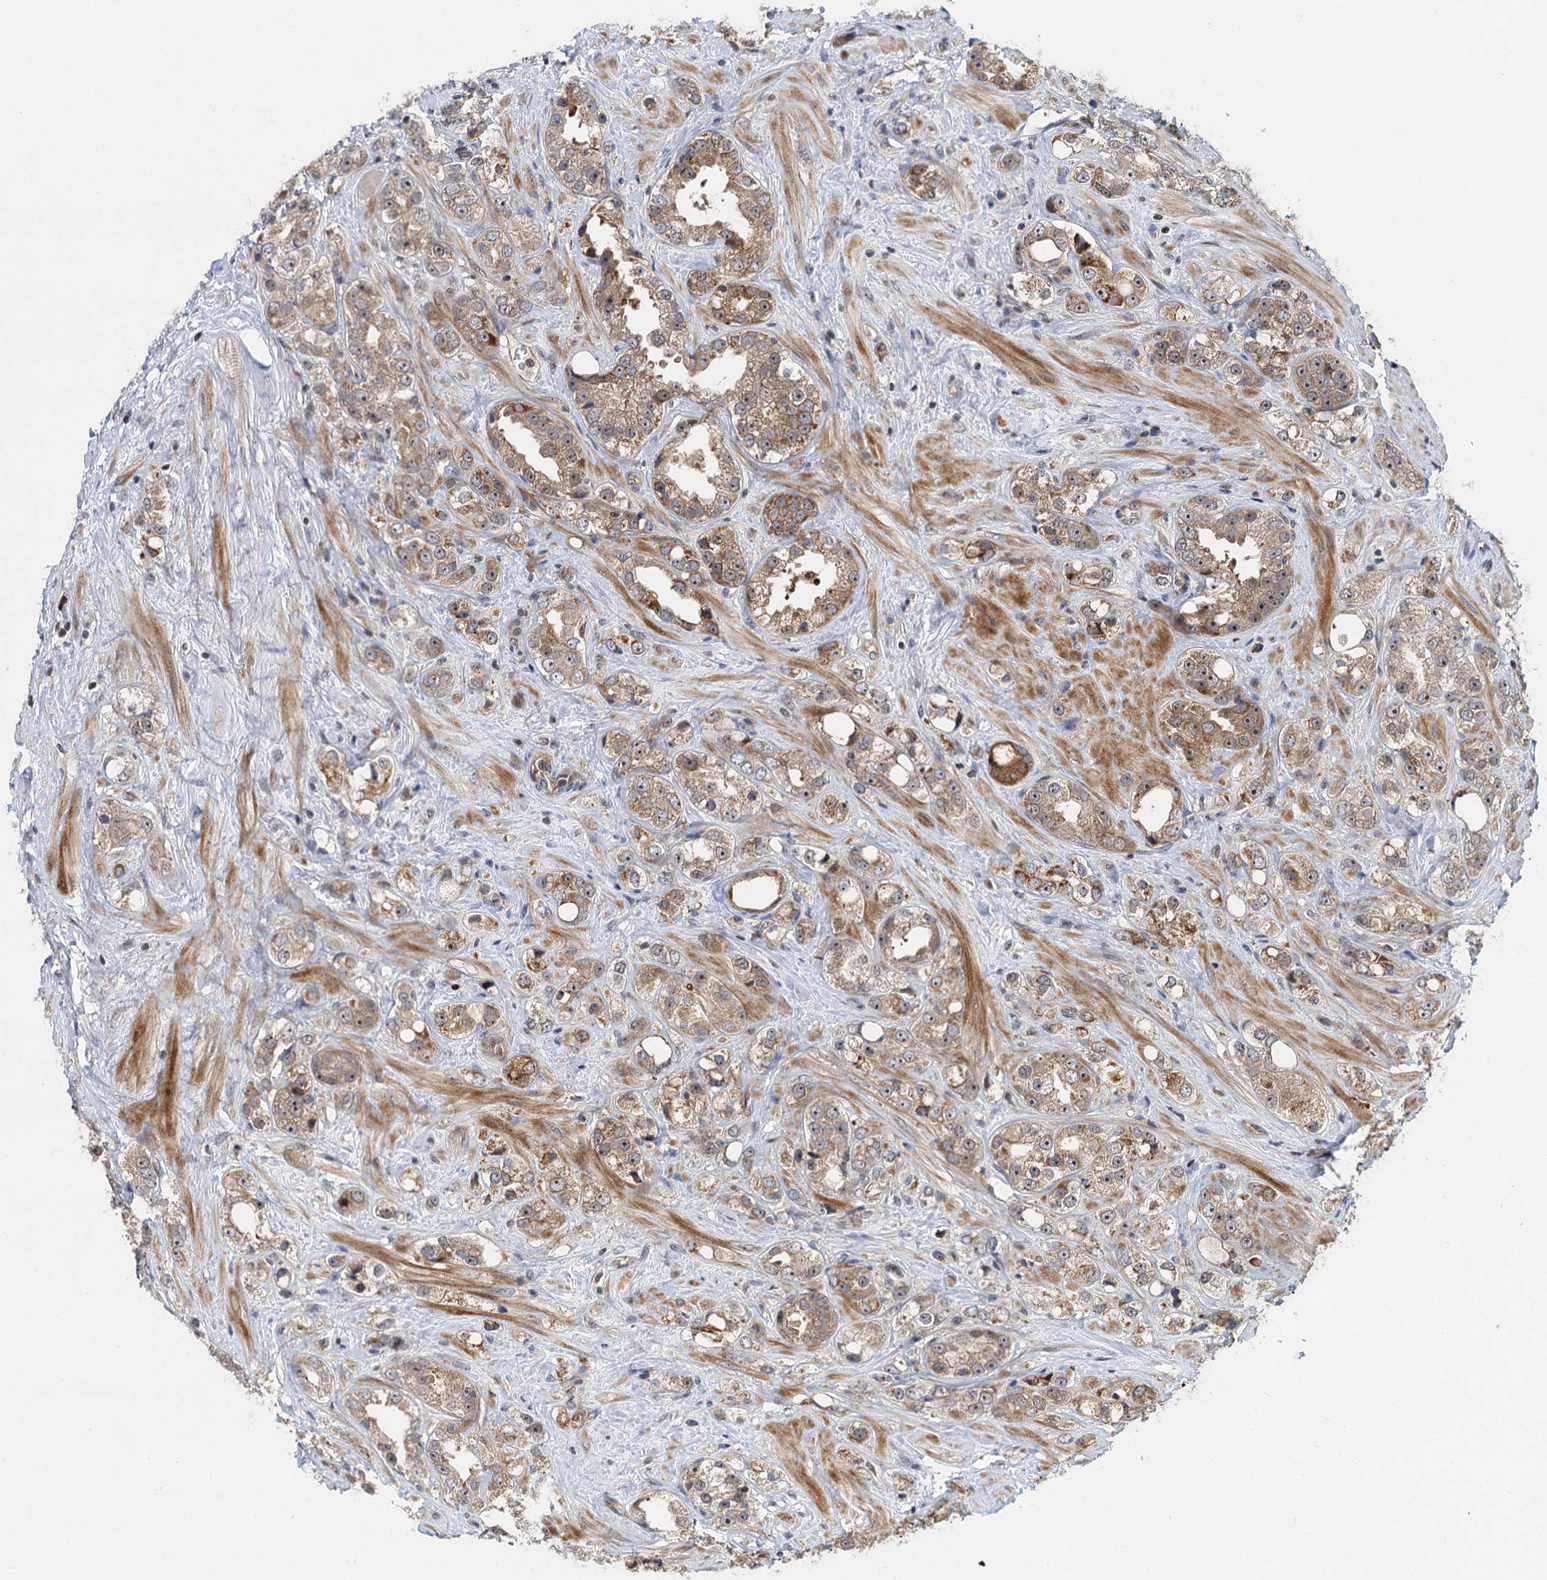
{"staining": {"intensity": "moderate", "quantity": "25%-75%", "location": "cytoplasmic/membranous"}, "tissue": "prostate cancer", "cell_type": "Tumor cells", "image_type": "cancer", "snomed": [{"axis": "morphology", "description": "Adenocarcinoma, NOS"}, {"axis": "topography", "description": "Prostate"}], "caption": "Adenocarcinoma (prostate) stained with a protein marker shows moderate staining in tumor cells.", "gene": "GPBP1", "patient": {"sex": "male", "age": 79}}